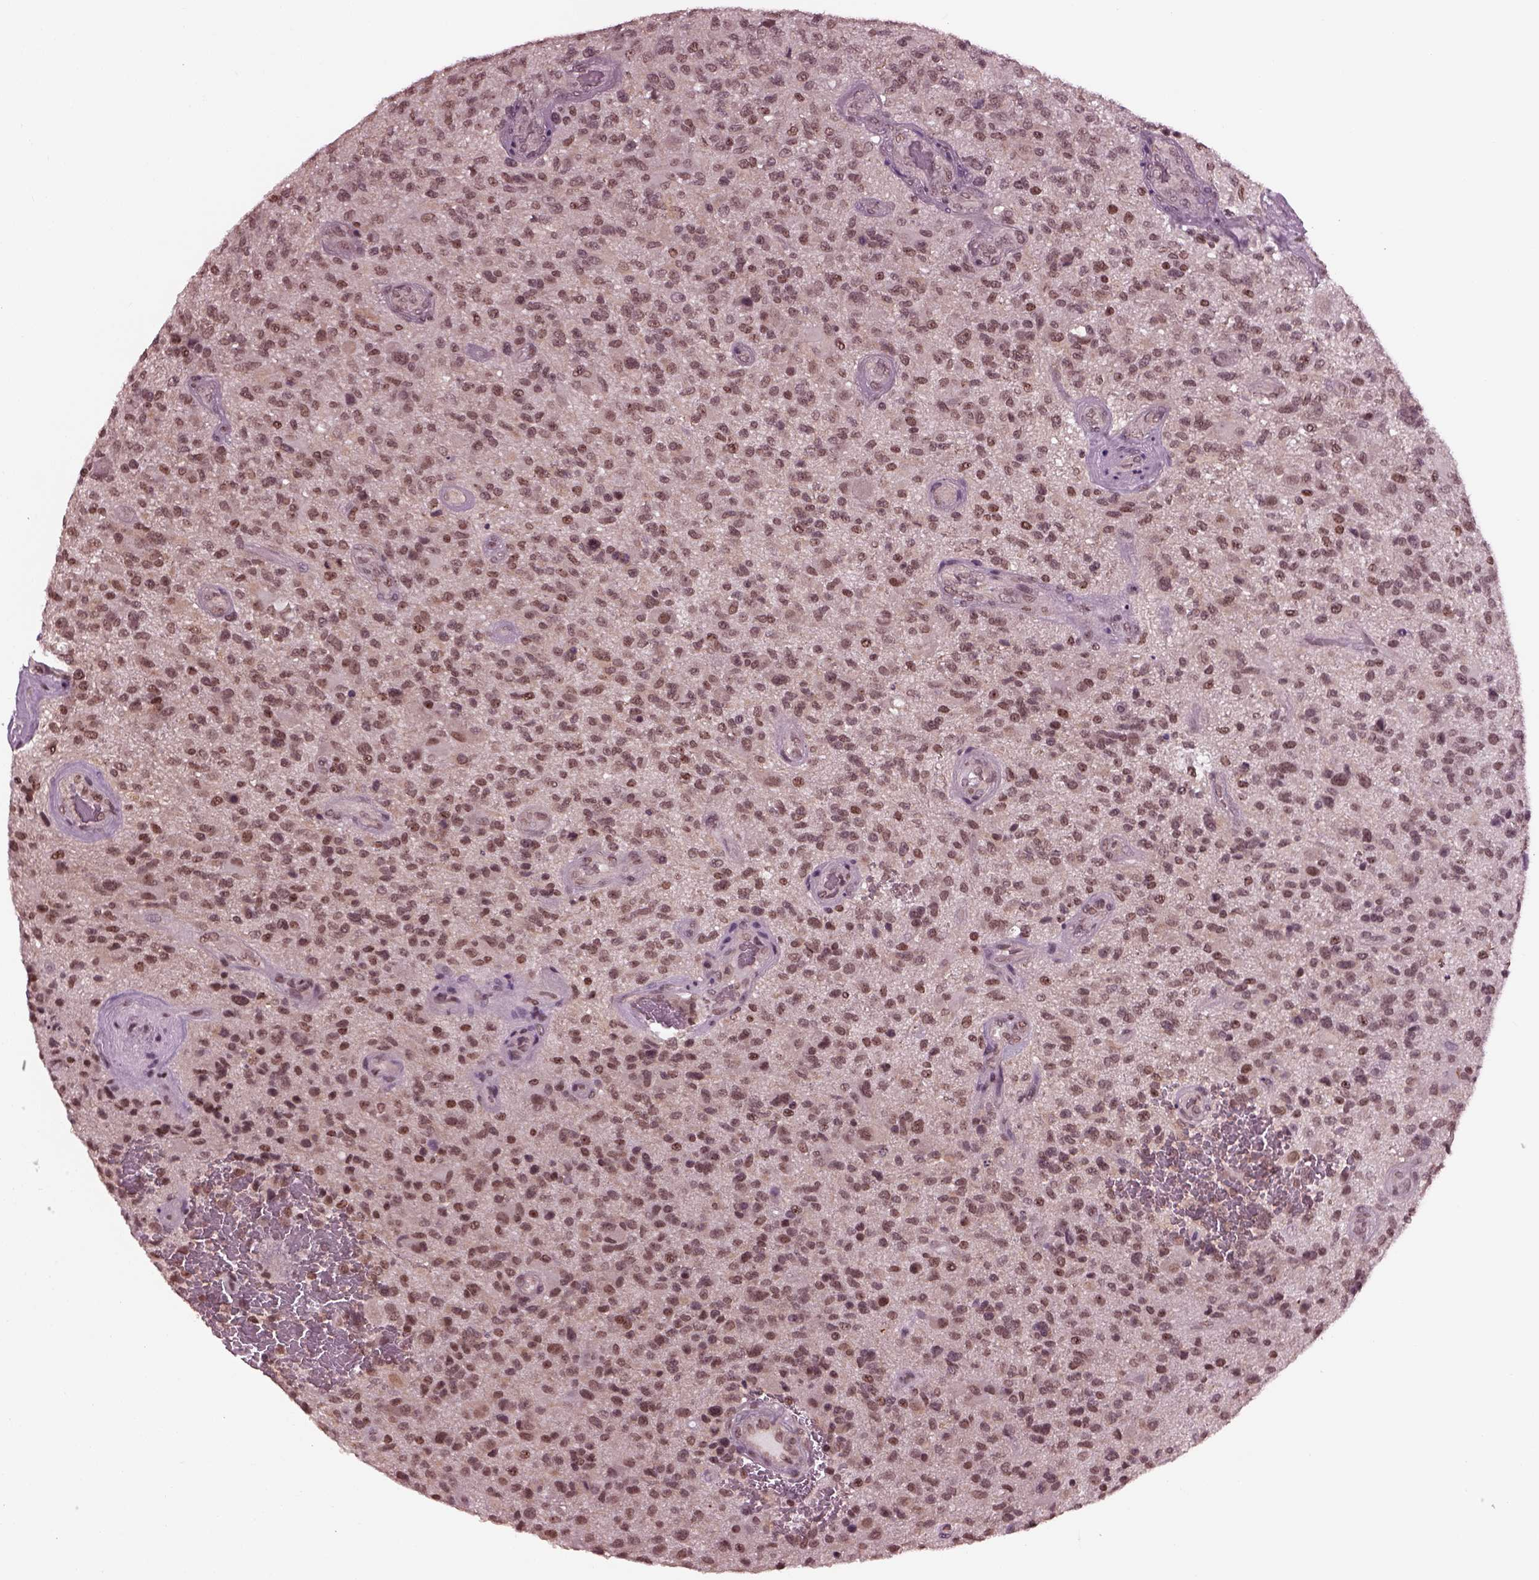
{"staining": {"intensity": "moderate", "quantity": "<25%", "location": "nuclear"}, "tissue": "glioma", "cell_type": "Tumor cells", "image_type": "cancer", "snomed": [{"axis": "morphology", "description": "Glioma, malignant, High grade"}, {"axis": "topography", "description": "Brain"}], "caption": "Malignant glioma (high-grade) stained with a brown dye demonstrates moderate nuclear positive staining in approximately <25% of tumor cells.", "gene": "RUVBL2", "patient": {"sex": "male", "age": 47}}